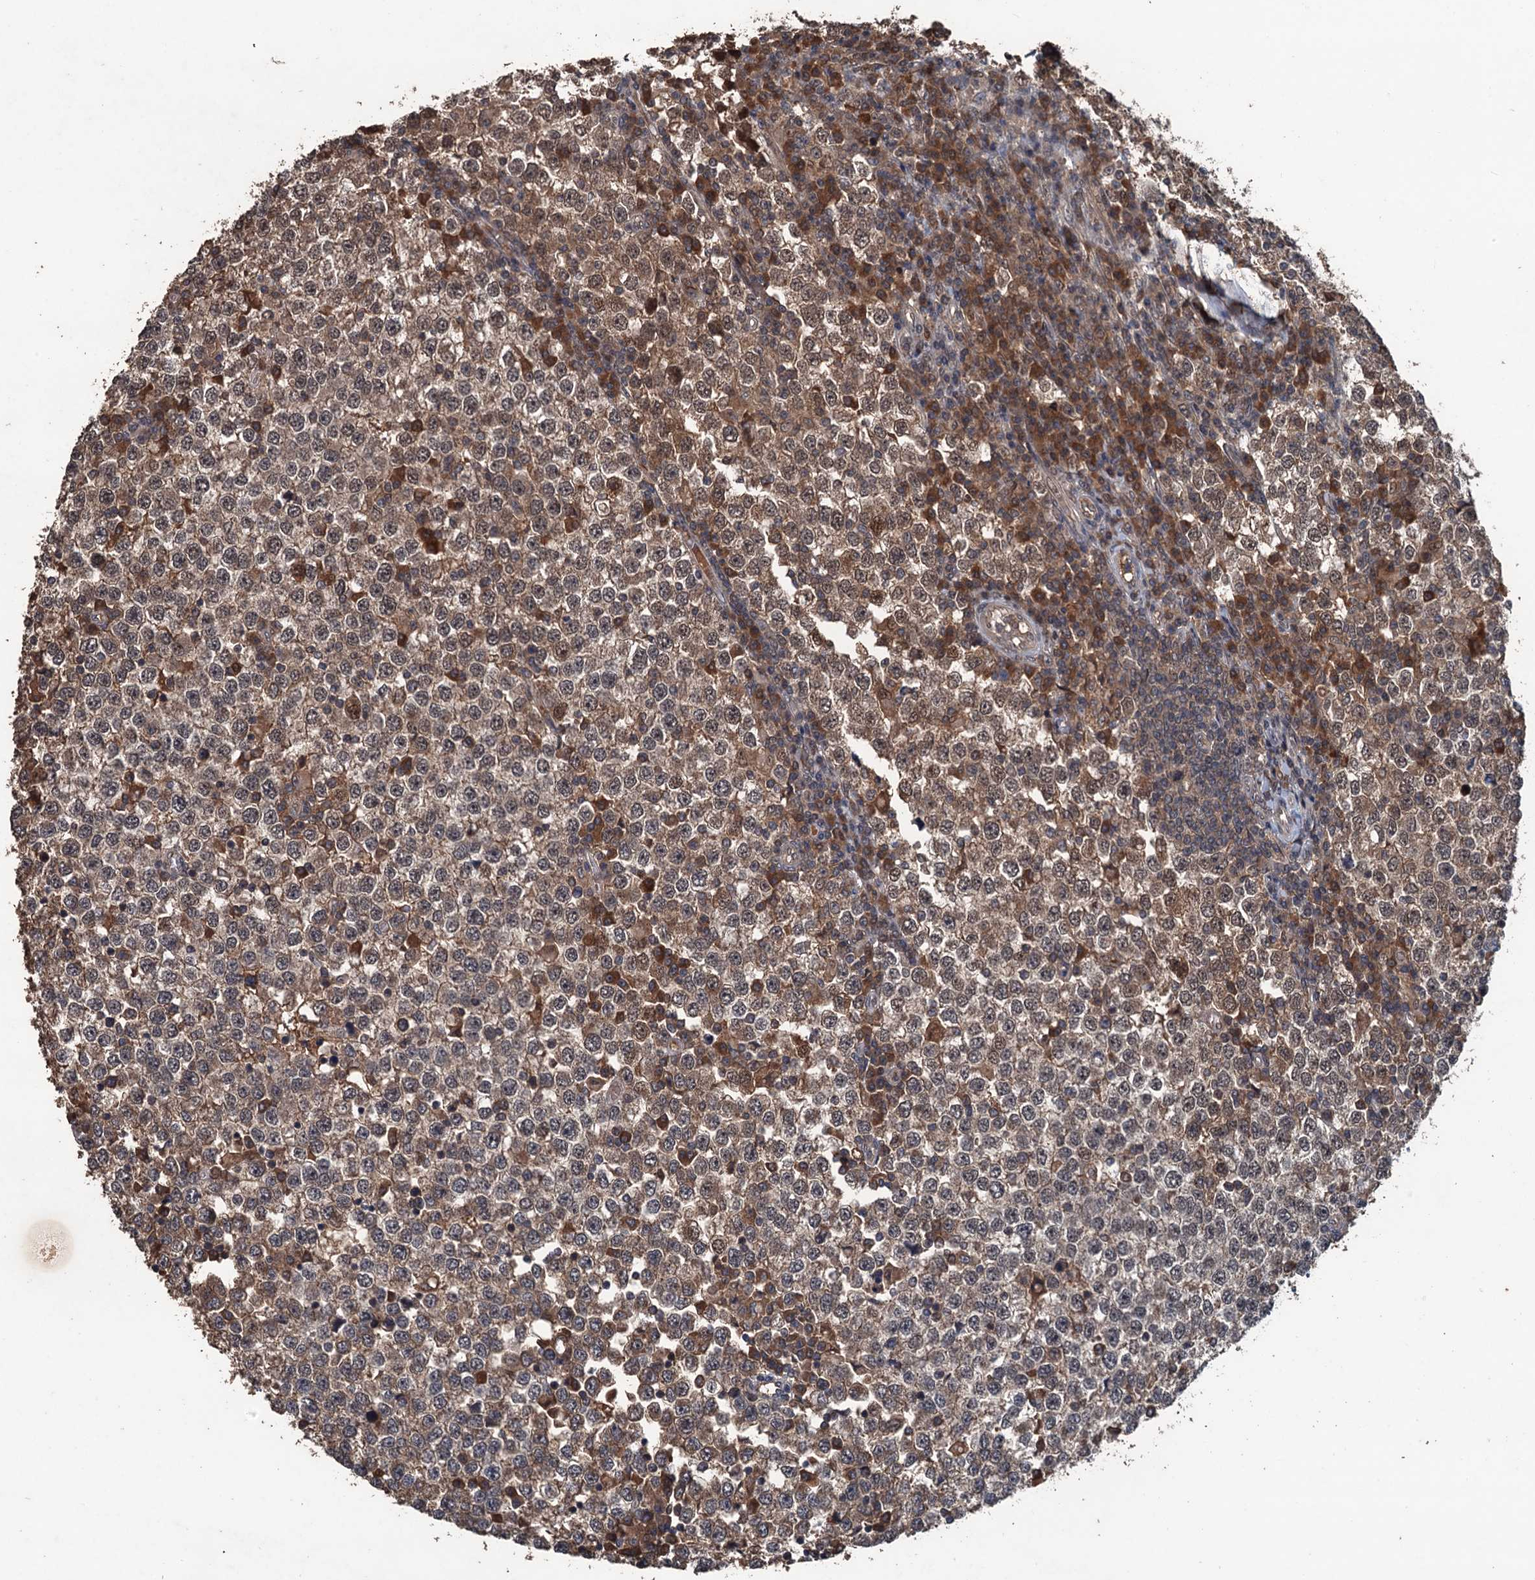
{"staining": {"intensity": "moderate", "quantity": ">75%", "location": "cytoplasmic/membranous,nuclear"}, "tissue": "testis cancer", "cell_type": "Tumor cells", "image_type": "cancer", "snomed": [{"axis": "morphology", "description": "Seminoma, NOS"}, {"axis": "topography", "description": "Testis"}], "caption": "Testis seminoma tissue demonstrates moderate cytoplasmic/membranous and nuclear positivity in about >75% of tumor cells", "gene": "ZNF438", "patient": {"sex": "male", "age": 65}}